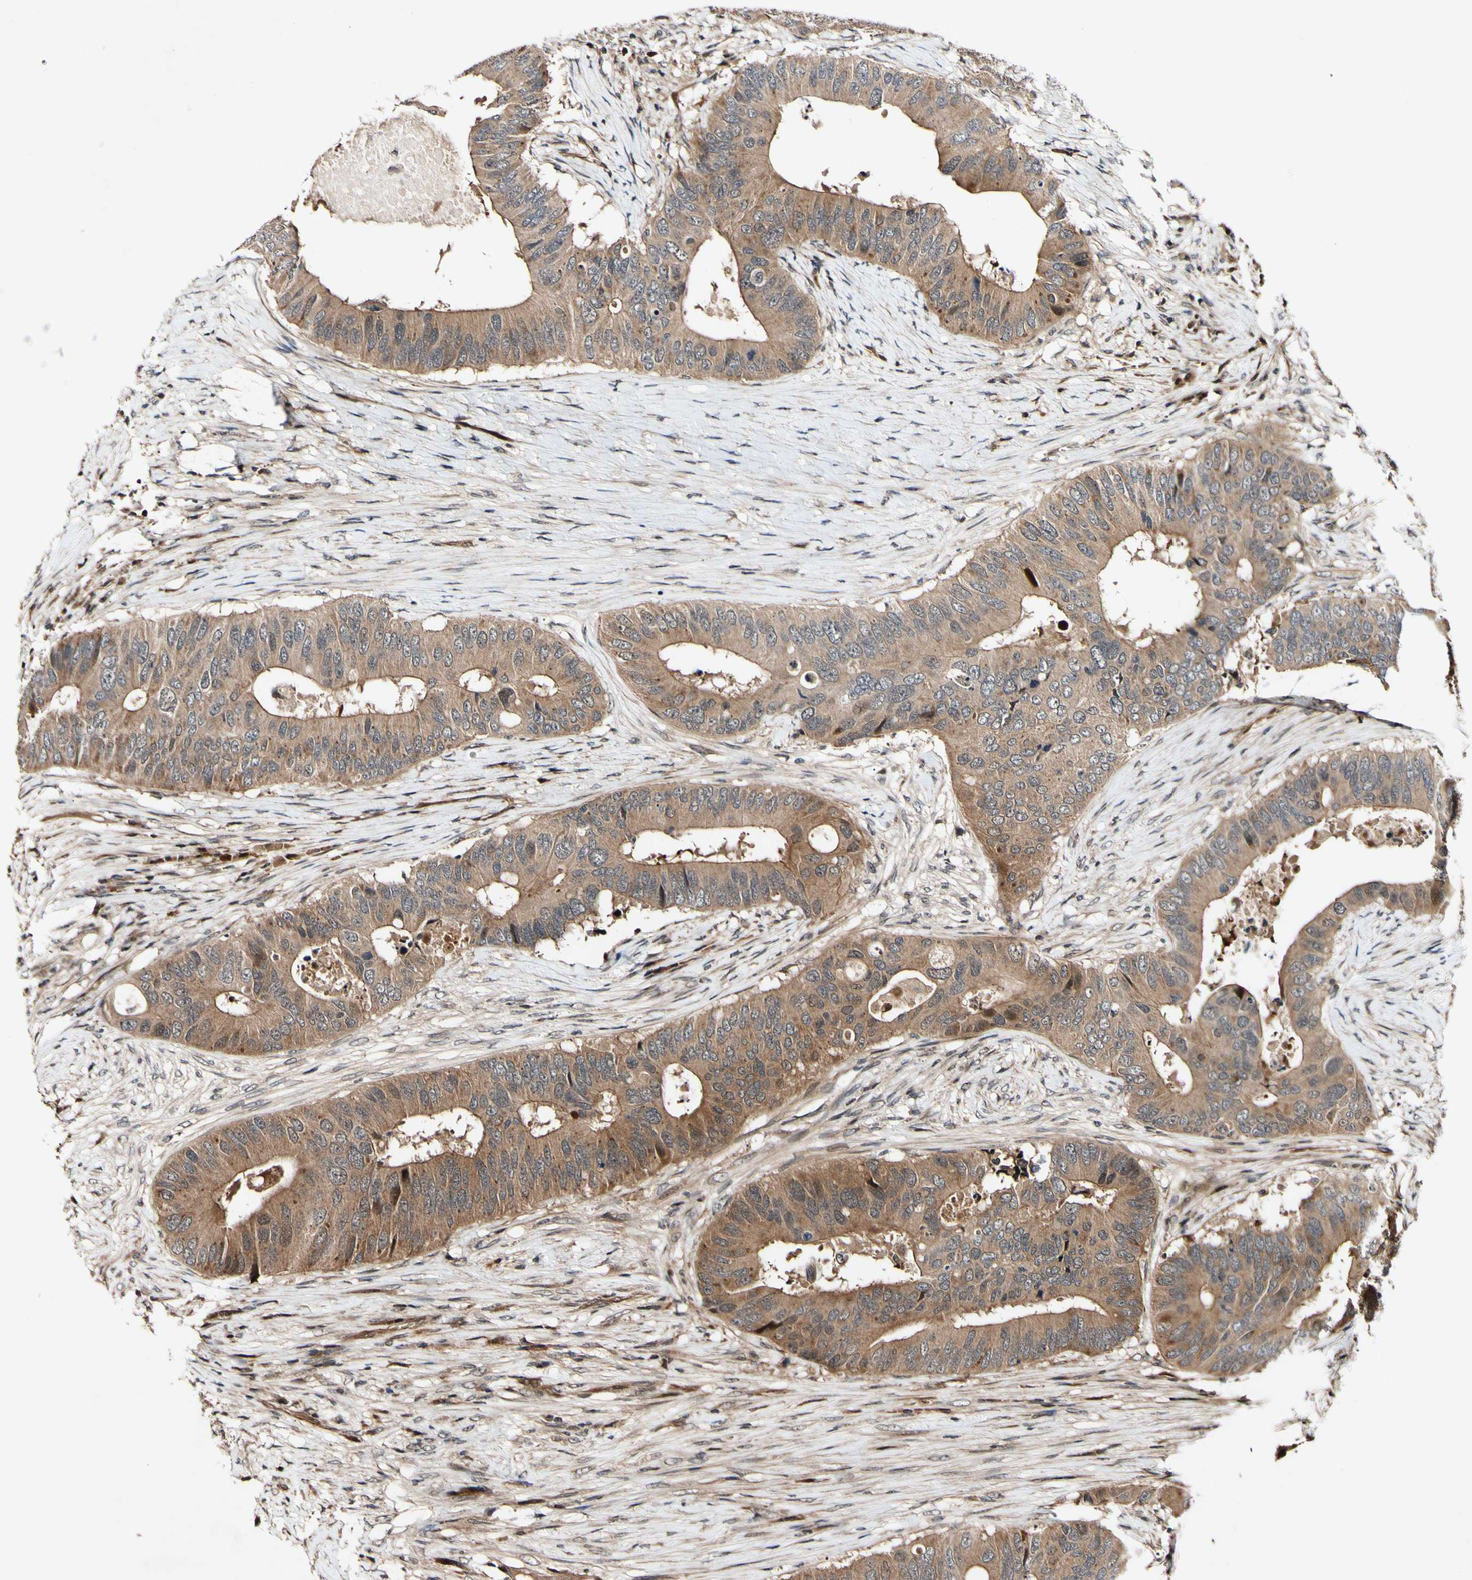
{"staining": {"intensity": "moderate", "quantity": ">75%", "location": "cytoplasmic/membranous,nuclear"}, "tissue": "colorectal cancer", "cell_type": "Tumor cells", "image_type": "cancer", "snomed": [{"axis": "morphology", "description": "Adenocarcinoma, NOS"}, {"axis": "topography", "description": "Colon"}], "caption": "DAB immunohistochemical staining of human colorectal cancer exhibits moderate cytoplasmic/membranous and nuclear protein staining in approximately >75% of tumor cells. Nuclei are stained in blue.", "gene": "CSNK1E", "patient": {"sex": "male", "age": 71}}